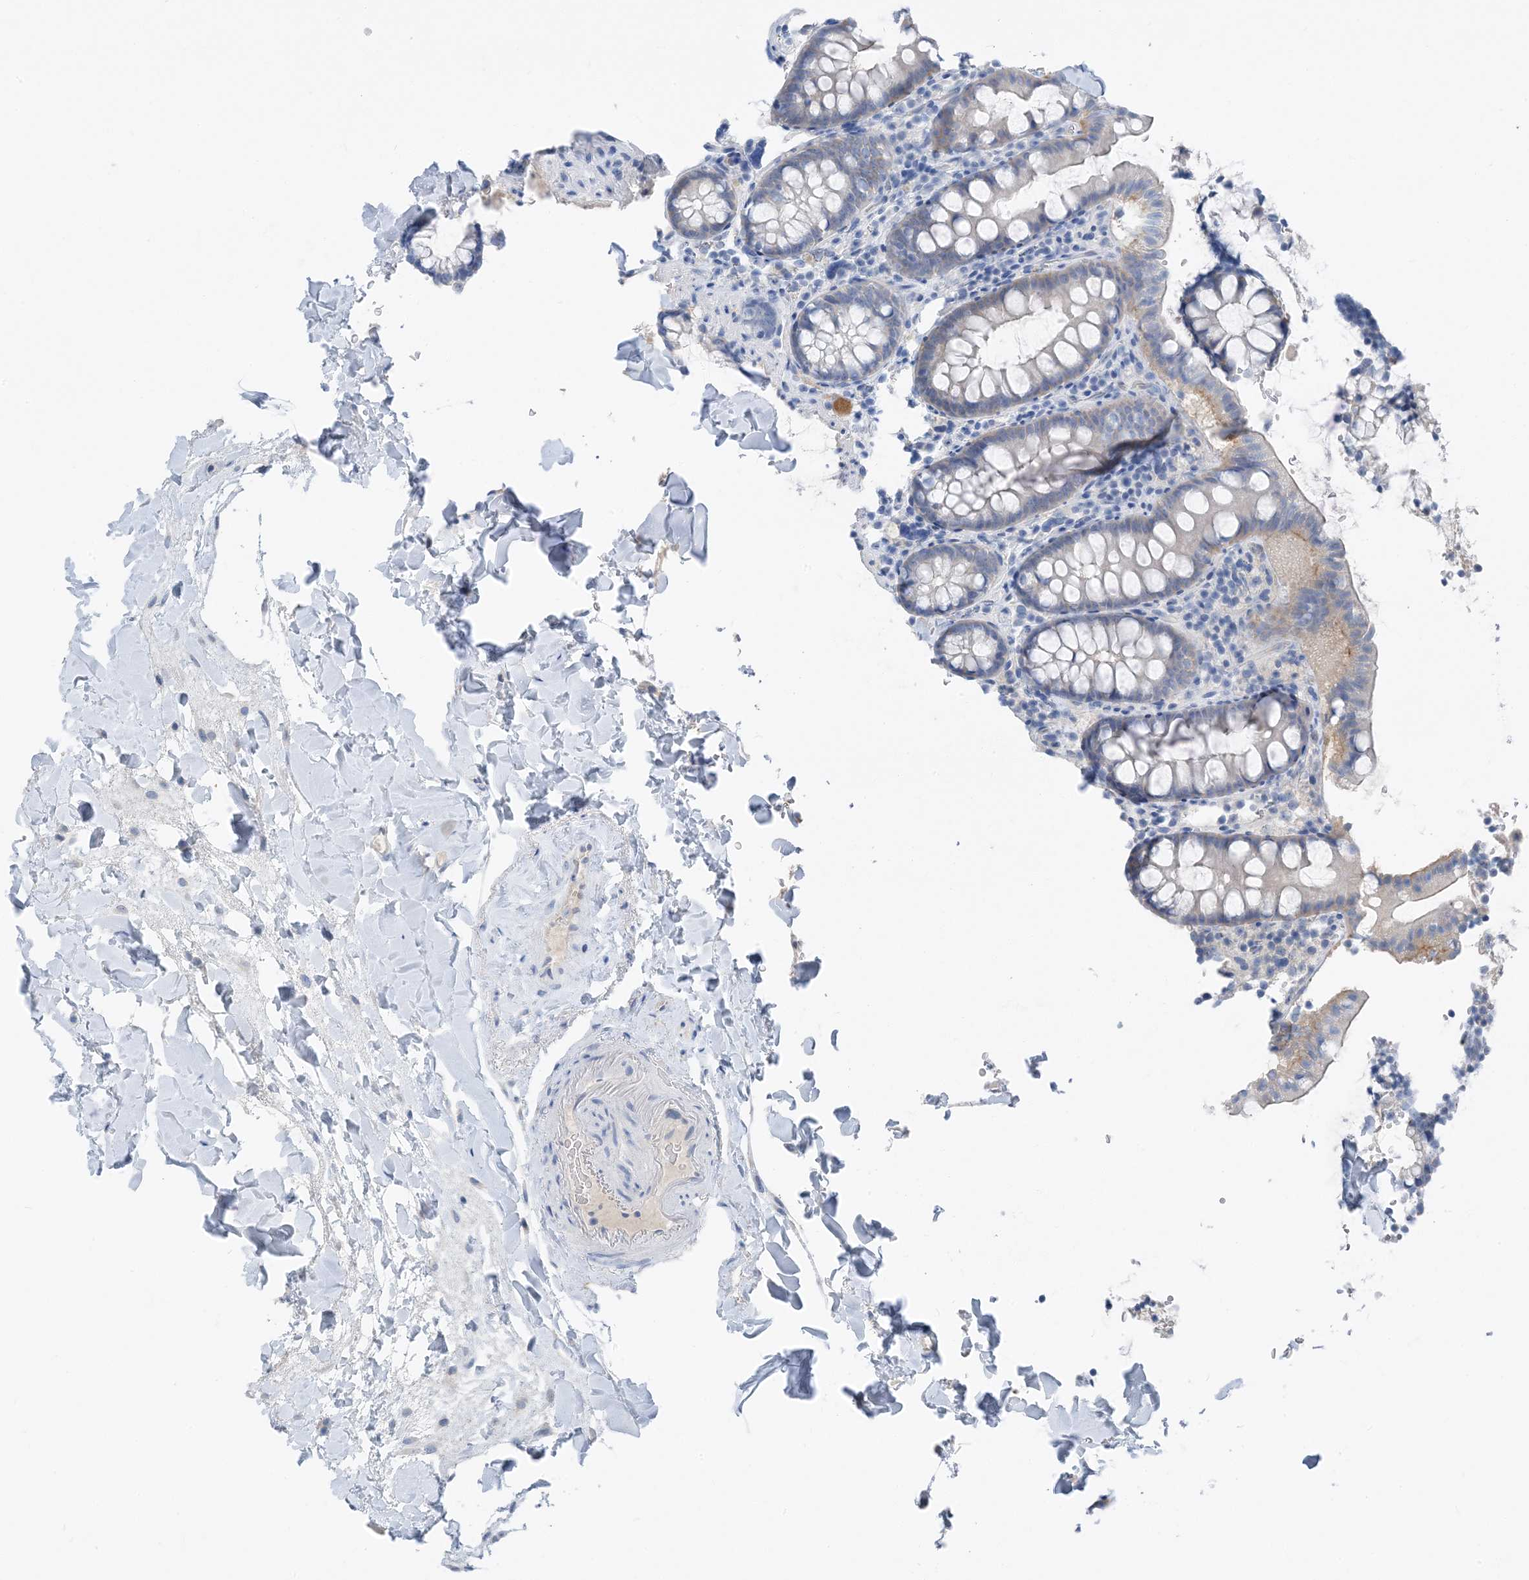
{"staining": {"intensity": "negative", "quantity": "none", "location": "none"}, "tissue": "colon", "cell_type": "Endothelial cells", "image_type": "normal", "snomed": [{"axis": "morphology", "description": "Normal tissue, NOS"}, {"axis": "topography", "description": "Colon"}], "caption": "Human colon stained for a protein using IHC reveals no positivity in endothelial cells.", "gene": "NCOA7", "patient": {"sex": "female", "age": 79}}